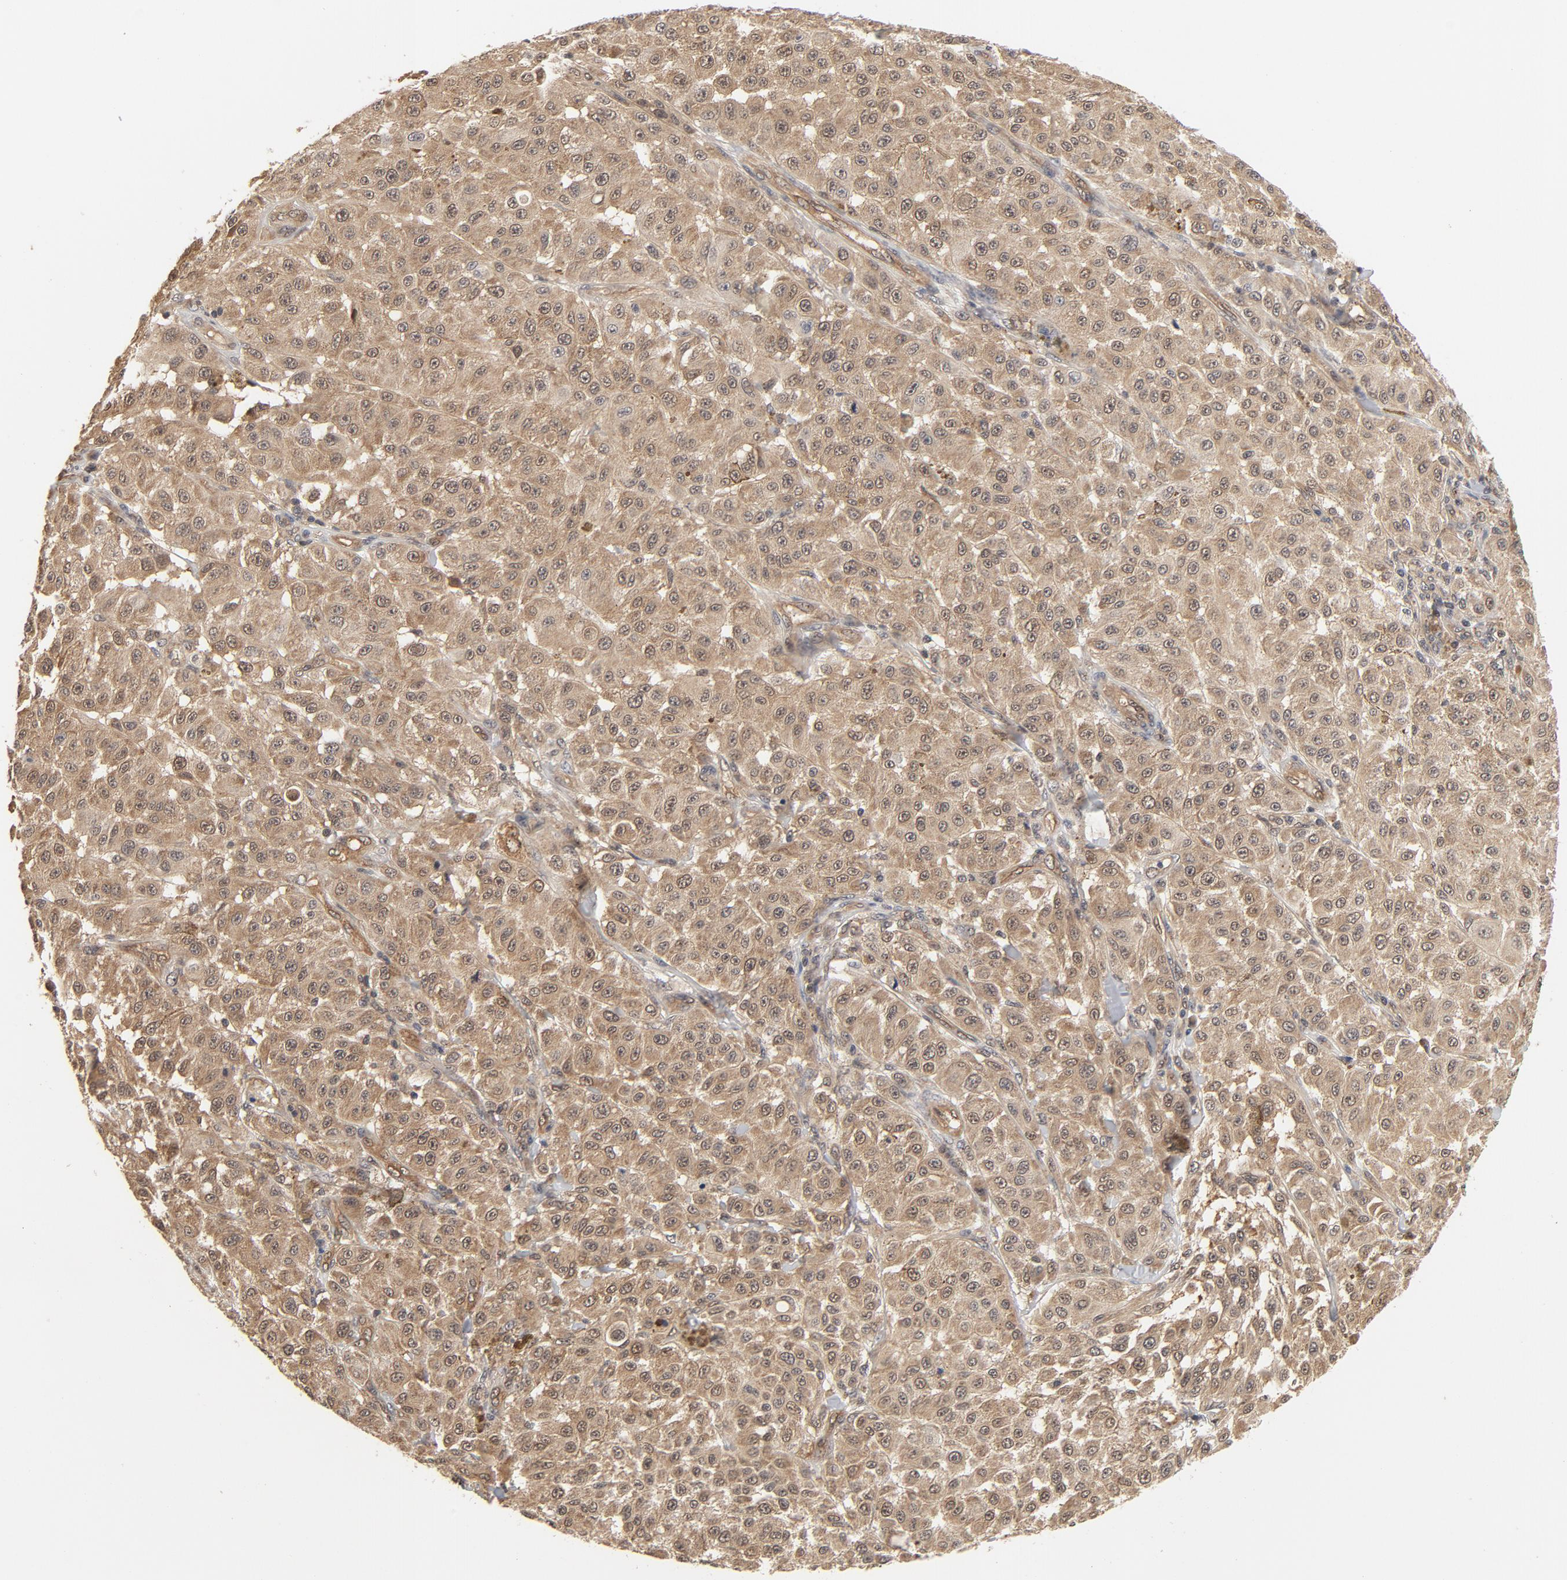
{"staining": {"intensity": "moderate", "quantity": ">75%", "location": "cytoplasmic/membranous"}, "tissue": "melanoma", "cell_type": "Tumor cells", "image_type": "cancer", "snomed": [{"axis": "morphology", "description": "Malignant melanoma, NOS"}, {"axis": "topography", "description": "Skin"}], "caption": "Human melanoma stained with a protein marker demonstrates moderate staining in tumor cells.", "gene": "CDC37", "patient": {"sex": "female", "age": 64}}